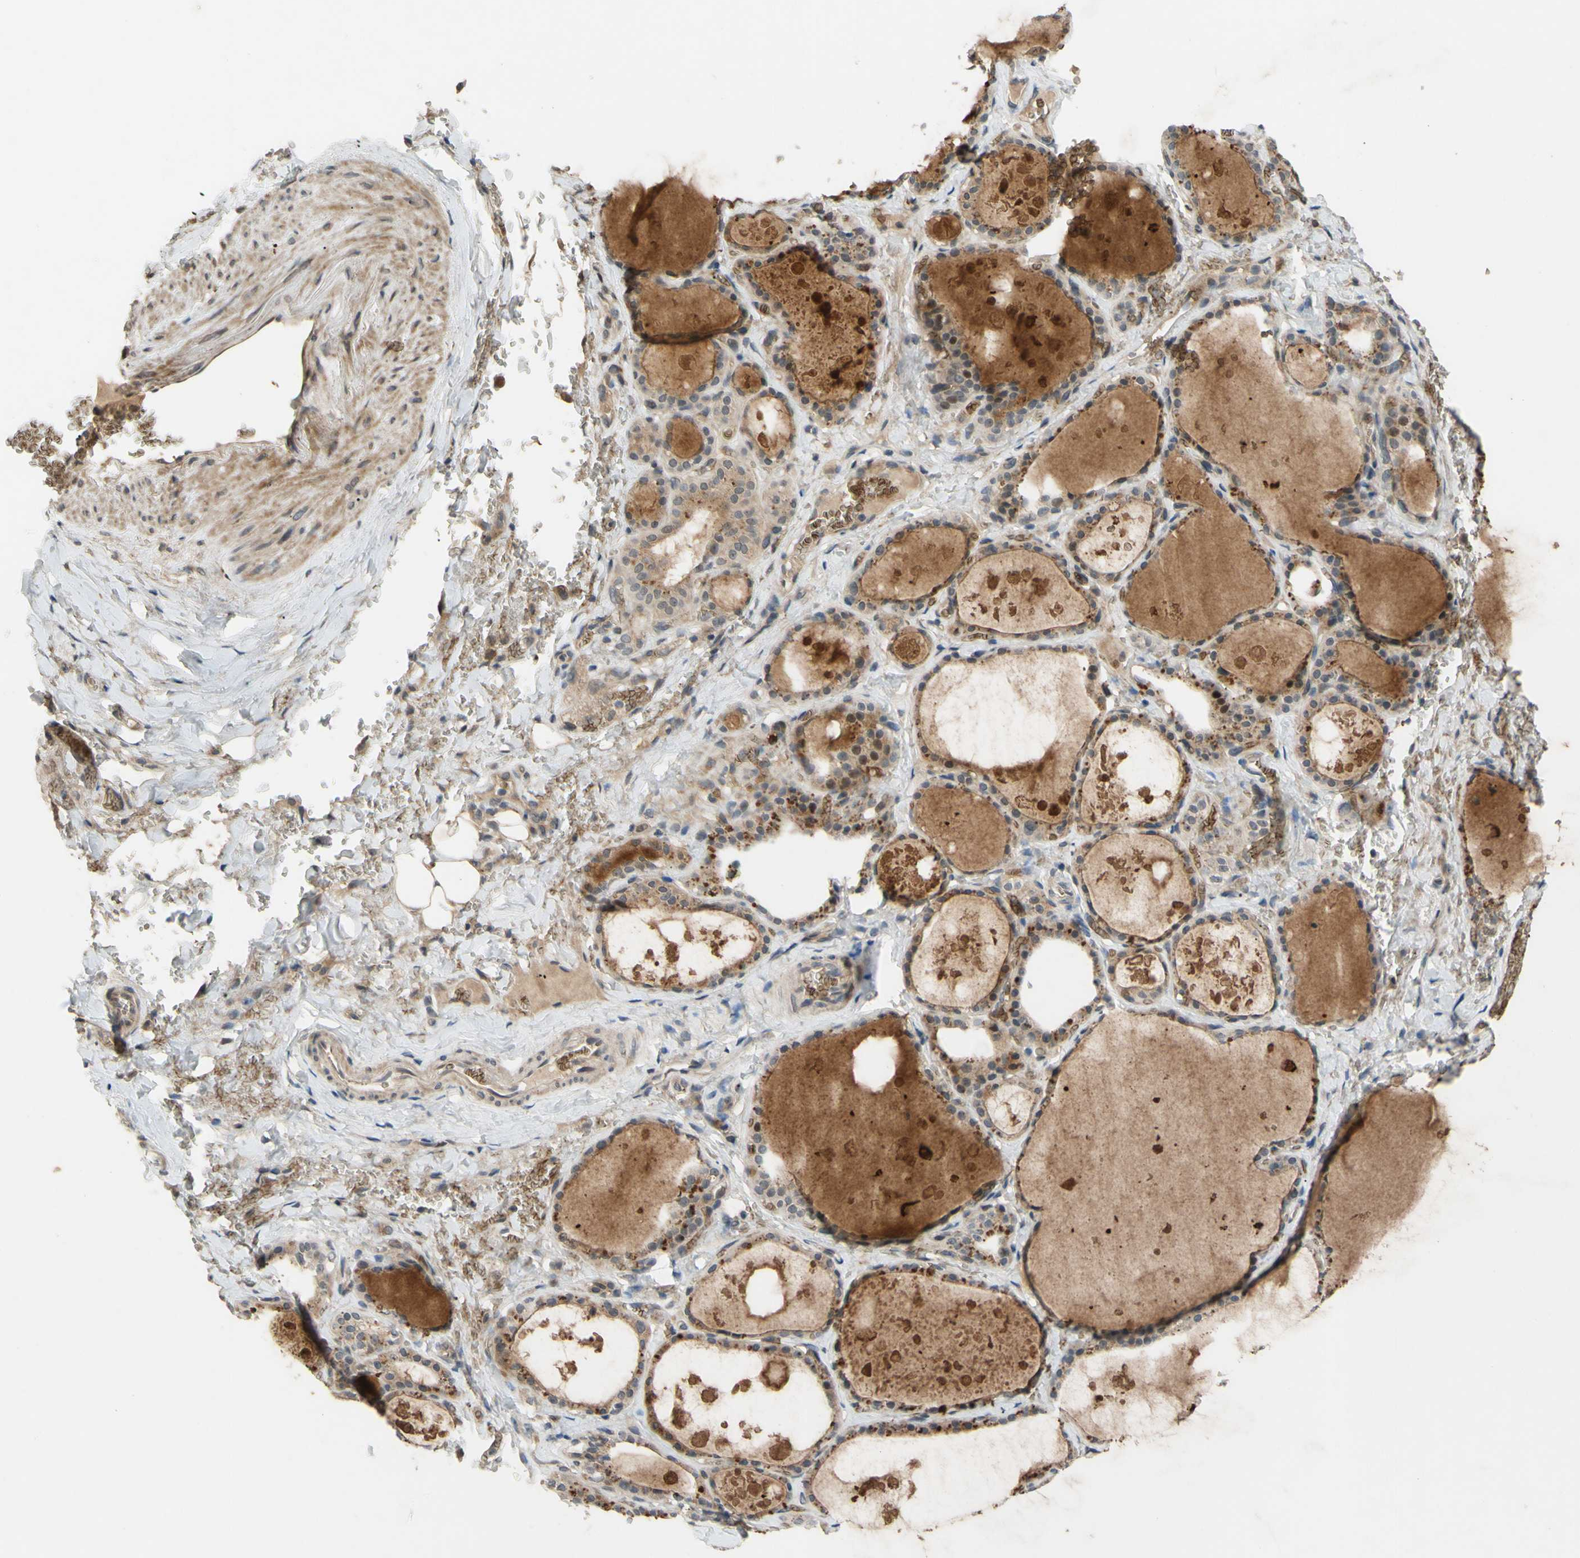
{"staining": {"intensity": "weak", "quantity": ">75%", "location": "cytoplasmic/membranous"}, "tissue": "thyroid gland", "cell_type": "Glandular cells", "image_type": "normal", "snomed": [{"axis": "morphology", "description": "Normal tissue, NOS"}, {"axis": "topography", "description": "Thyroid gland"}], "caption": "This is a histology image of immunohistochemistry (IHC) staining of normal thyroid gland, which shows weak expression in the cytoplasmic/membranous of glandular cells.", "gene": "ALK", "patient": {"sex": "male", "age": 61}}